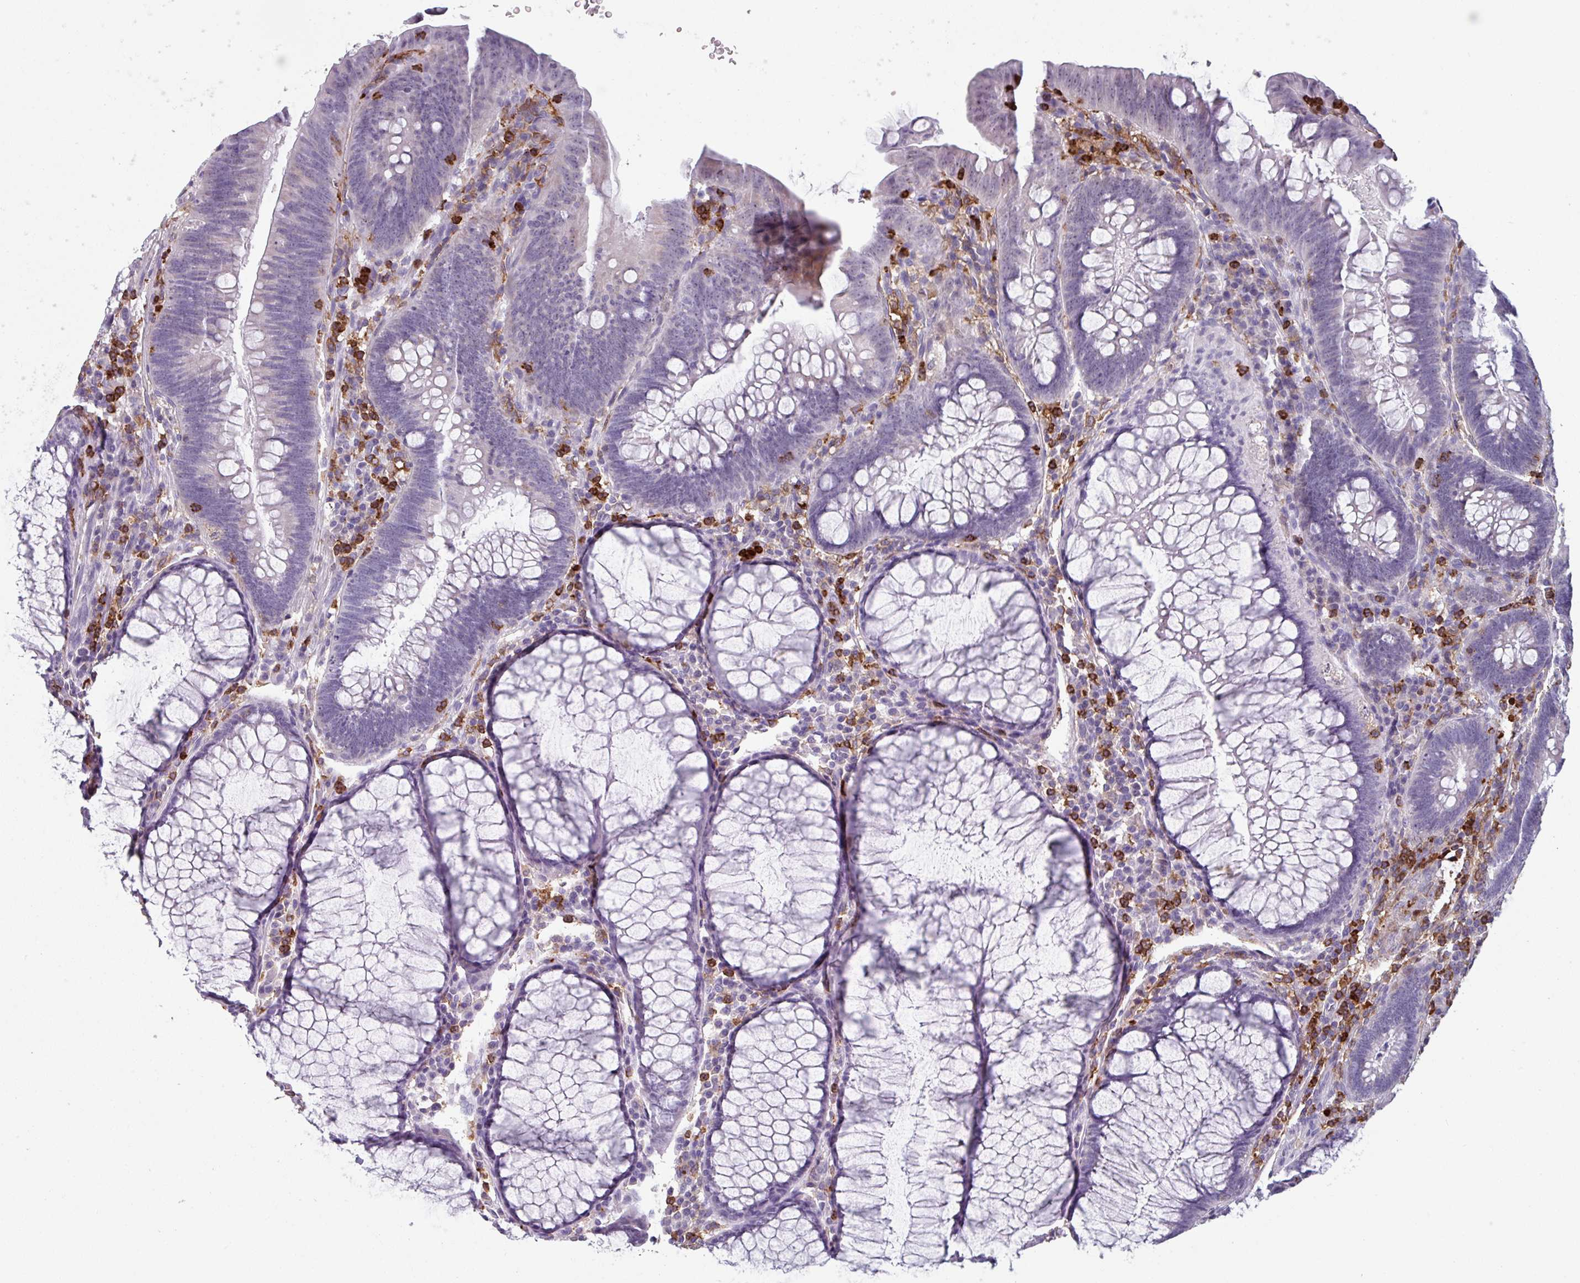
{"staining": {"intensity": "negative", "quantity": "none", "location": "none"}, "tissue": "colorectal cancer", "cell_type": "Tumor cells", "image_type": "cancer", "snomed": [{"axis": "morphology", "description": "Adenocarcinoma, NOS"}, {"axis": "topography", "description": "Rectum"}], "caption": "The immunohistochemistry (IHC) histopathology image has no significant positivity in tumor cells of colorectal cancer (adenocarcinoma) tissue.", "gene": "EXOSC5", "patient": {"sex": "female", "age": 75}}